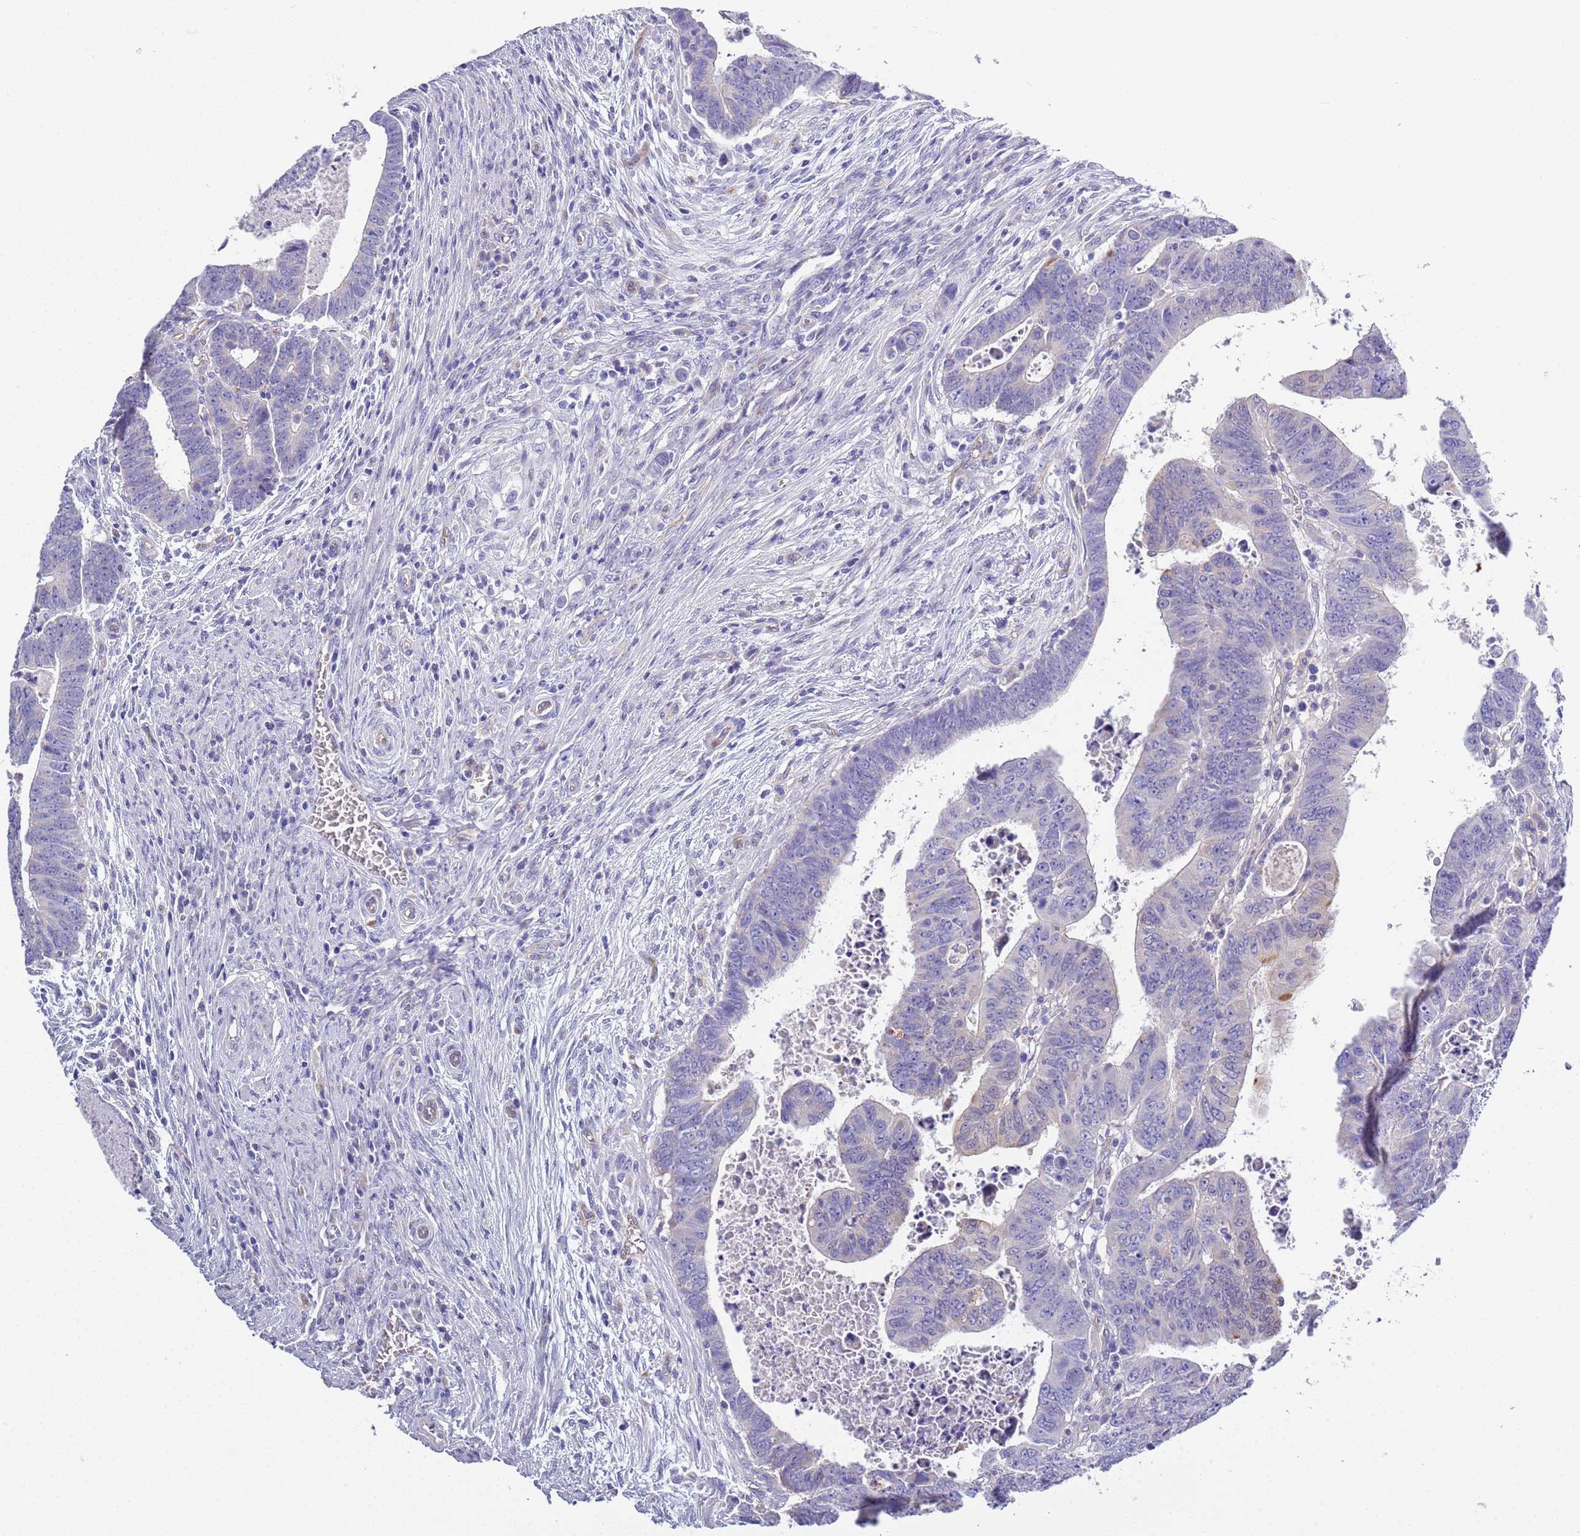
{"staining": {"intensity": "negative", "quantity": "none", "location": "none"}, "tissue": "colorectal cancer", "cell_type": "Tumor cells", "image_type": "cancer", "snomed": [{"axis": "morphology", "description": "Normal tissue, NOS"}, {"axis": "morphology", "description": "Adenocarcinoma, NOS"}, {"axis": "topography", "description": "Rectum"}], "caption": "Tumor cells are negative for brown protein staining in colorectal cancer (adenocarcinoma).", "gene": "BRMS1L", "patient": {"sex": "female", "age": 65}}